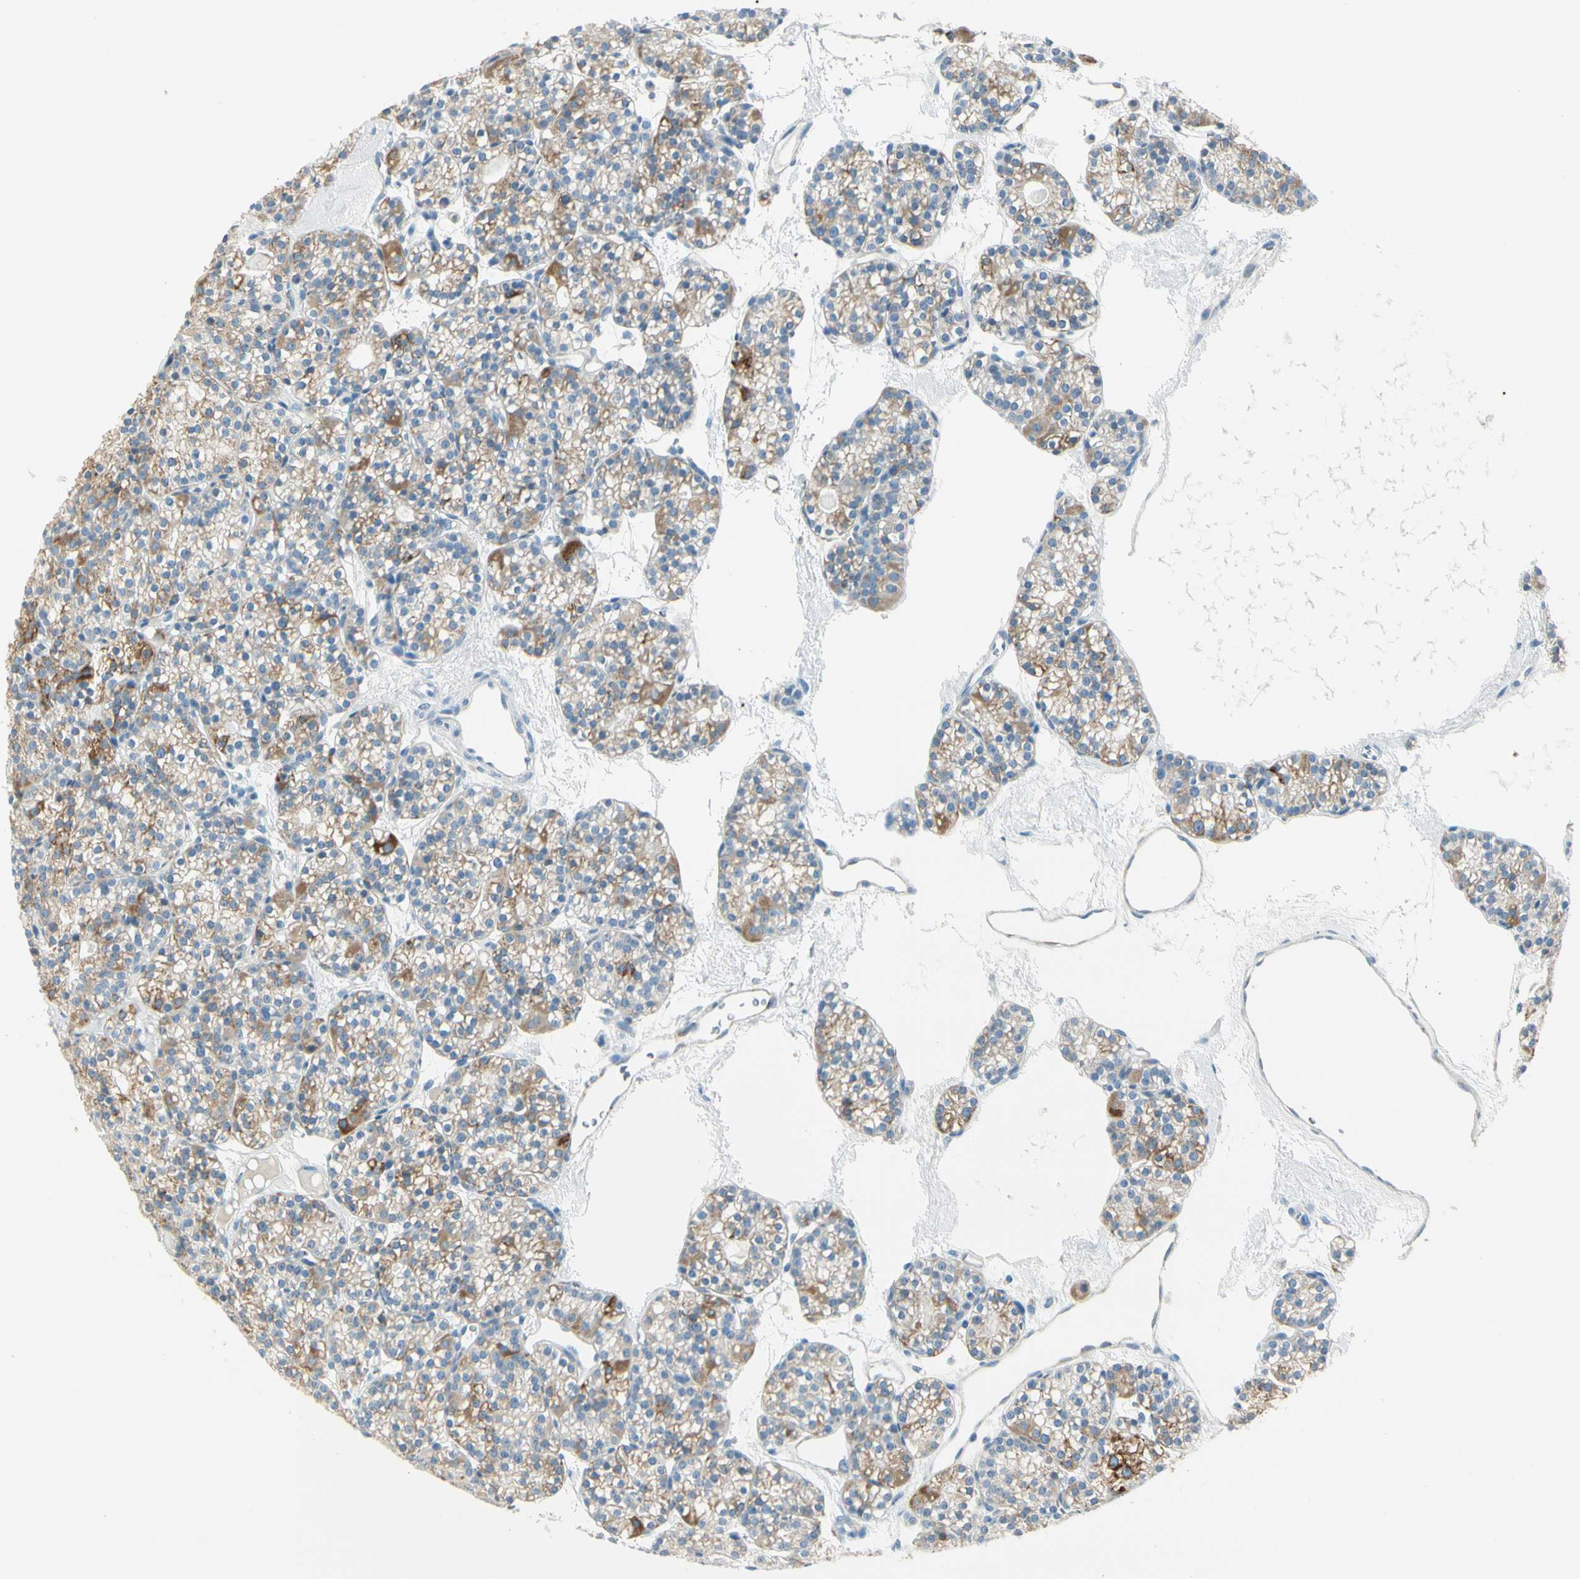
{"staining": {"intensity": "moderate", "quantity": "<25%", "location": "cytoplasmic/membranous"}, "tissue": "parathyroid gland", "cell_type": "Glandular cells", "image_type": "normal", "snomed": [{"axis": "morphology", "description": "Normal tissue, NOS"}, {"axis": "topography", "description": "Parathyroid gland"}], "caption": "Immunohistochemical staining of unremarkable parathyroid gland shows moderate cytoplasmic/membranous protein staining in approximately <25% of glandular cells.", "gene": "SLC6A15", "patient": {"sex": "female", "age": 64}}